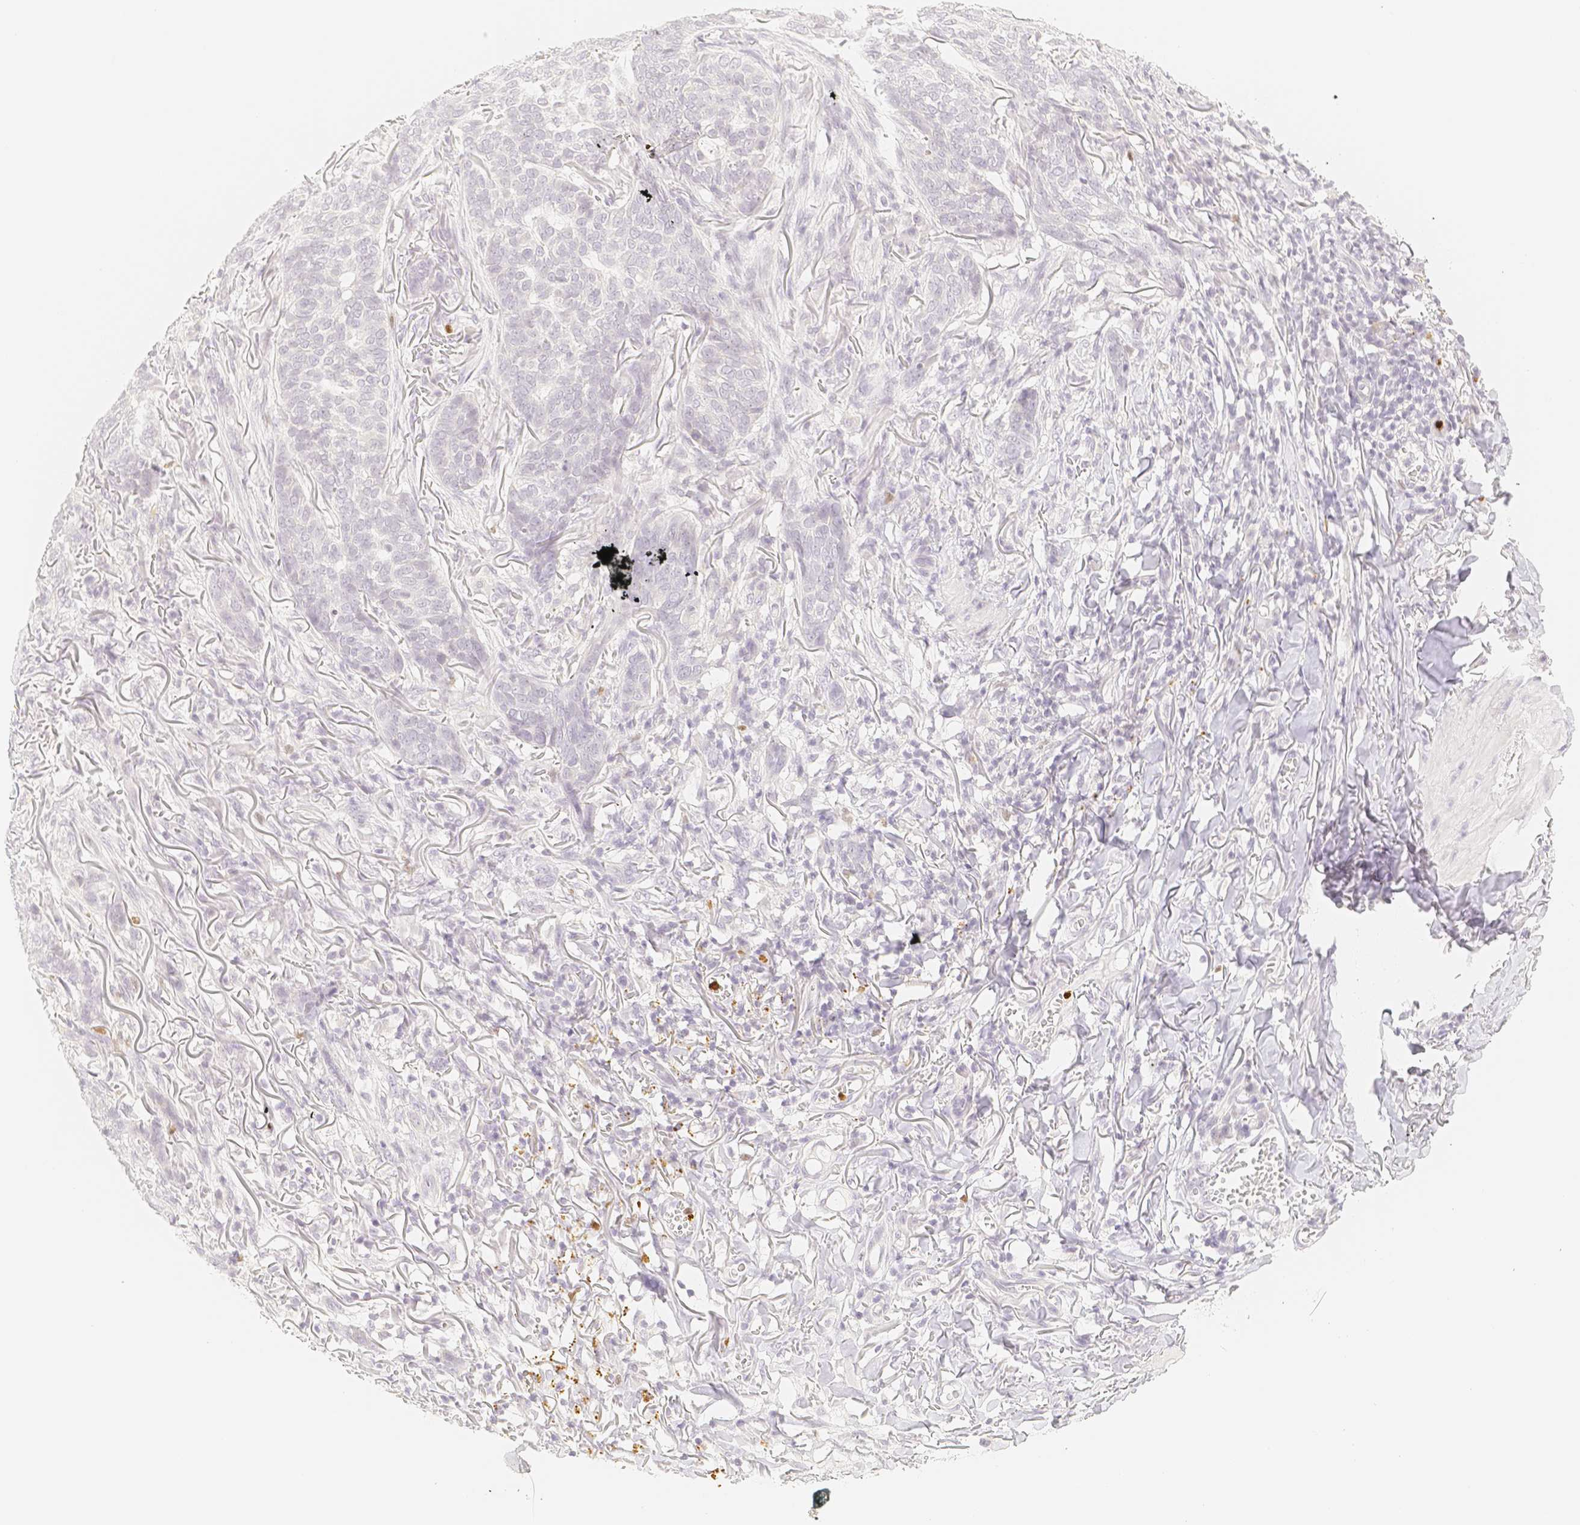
{"staining": {"intensity": "negative", "quantity": "none", "location": "none"}, "tissue": "skin cancer", "cell_type": "Tumor cells", "image_type": "cancer", "snomed": [{"axis": "morphology", "description": "Basal cell carcinoma"}, {"axis": "topography", "description": "Skin"}], "caption": "An immunohistochemistry (IHC) histopathology image of basal cell carcinoma (skin) is shown. There is no staining in tumor cells of basal cell carcinoma (skin). Brightfield microscopy of immunohistochemistry (IHC) stained with DAB (brown) and hematoxylin (blue), captured at high magnification.", "gene": "PADI4", "patient": {"sex": "male", "age": 85}}